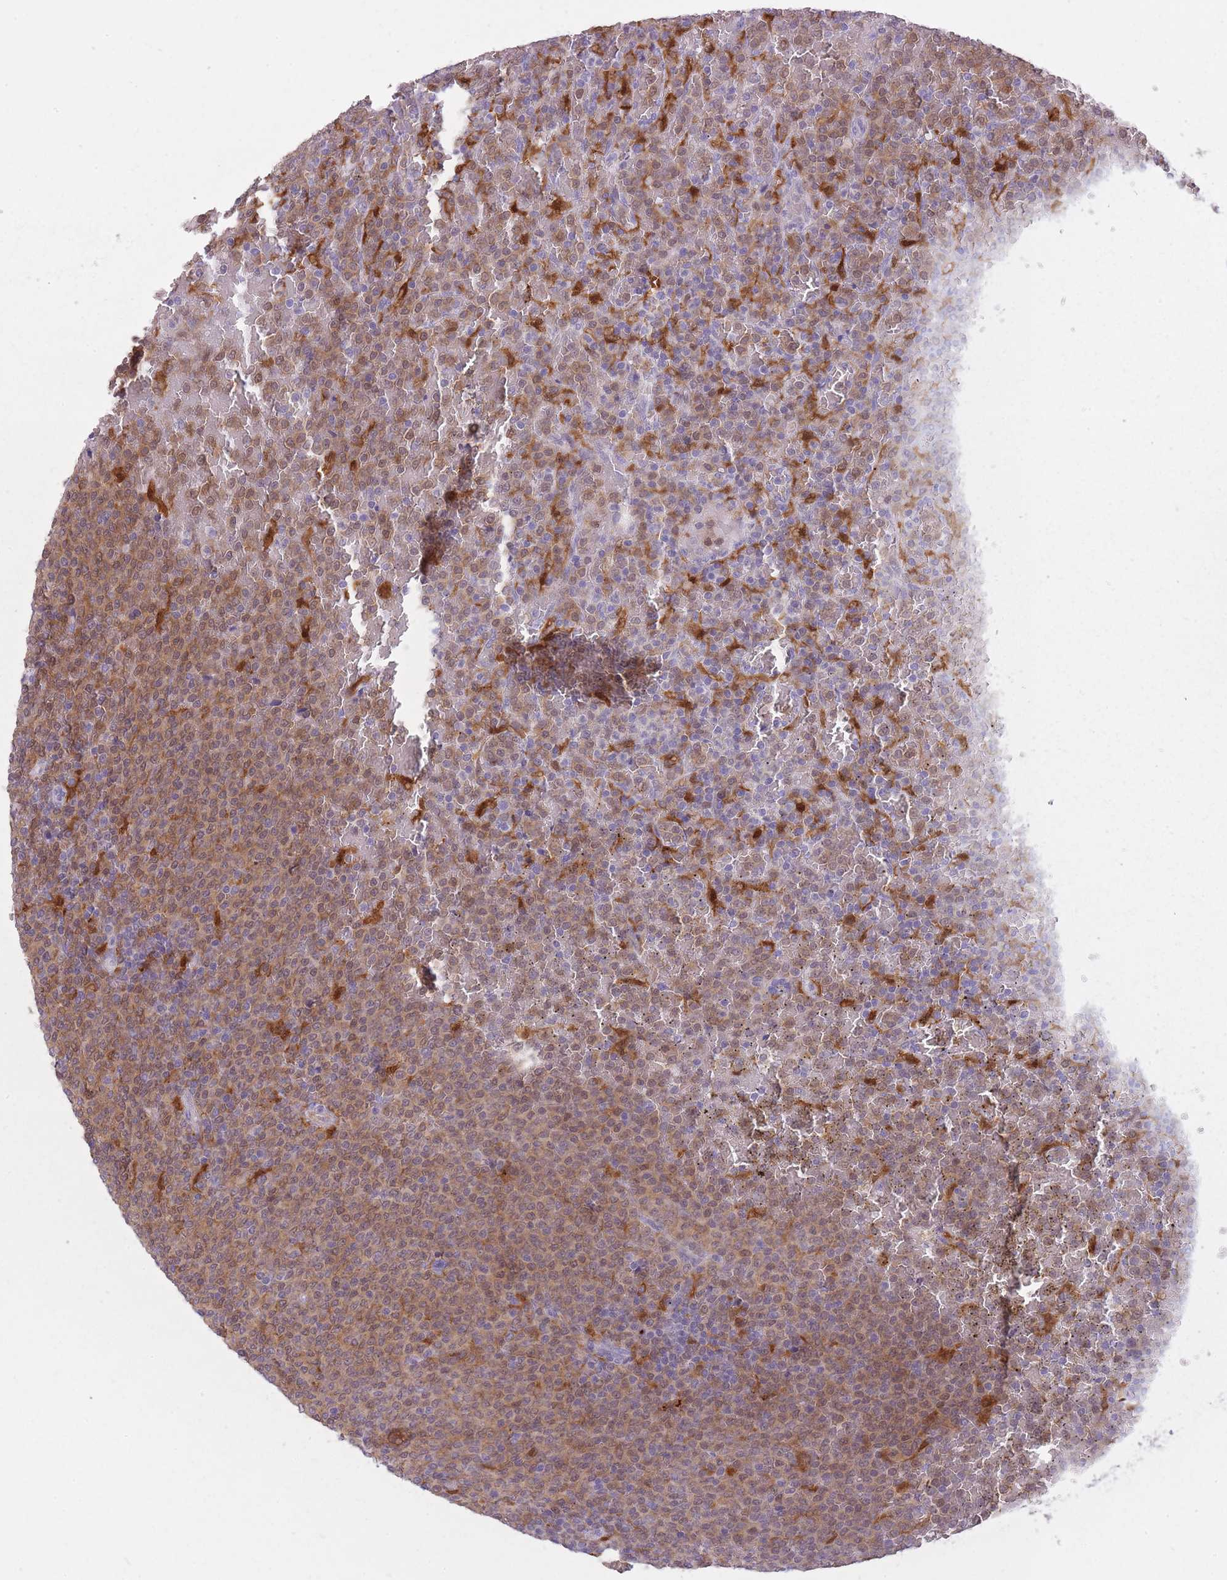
{"staining": {"intensity": "moderate", "quantity": ">75%", "location": "cytoplasmic/membranous,nuclear"}, "tissue": "lymphoma", "cell_type": "Tumor cells", "image_type": "cancer", "snomed": [{"axis": "morphology", "description": "Malignant lymphoma, non-Hodgkin's type, Low grade"}, {"axis": "topography", "description": "Spleen"}], "caption": "A brown stain shows moderate cytoplasmic/membranous and nuclear expression of a protein in human lymphoma tumor cells.", "gene": "LGALS9", "patient": {"sex": "male", "age": 60}}